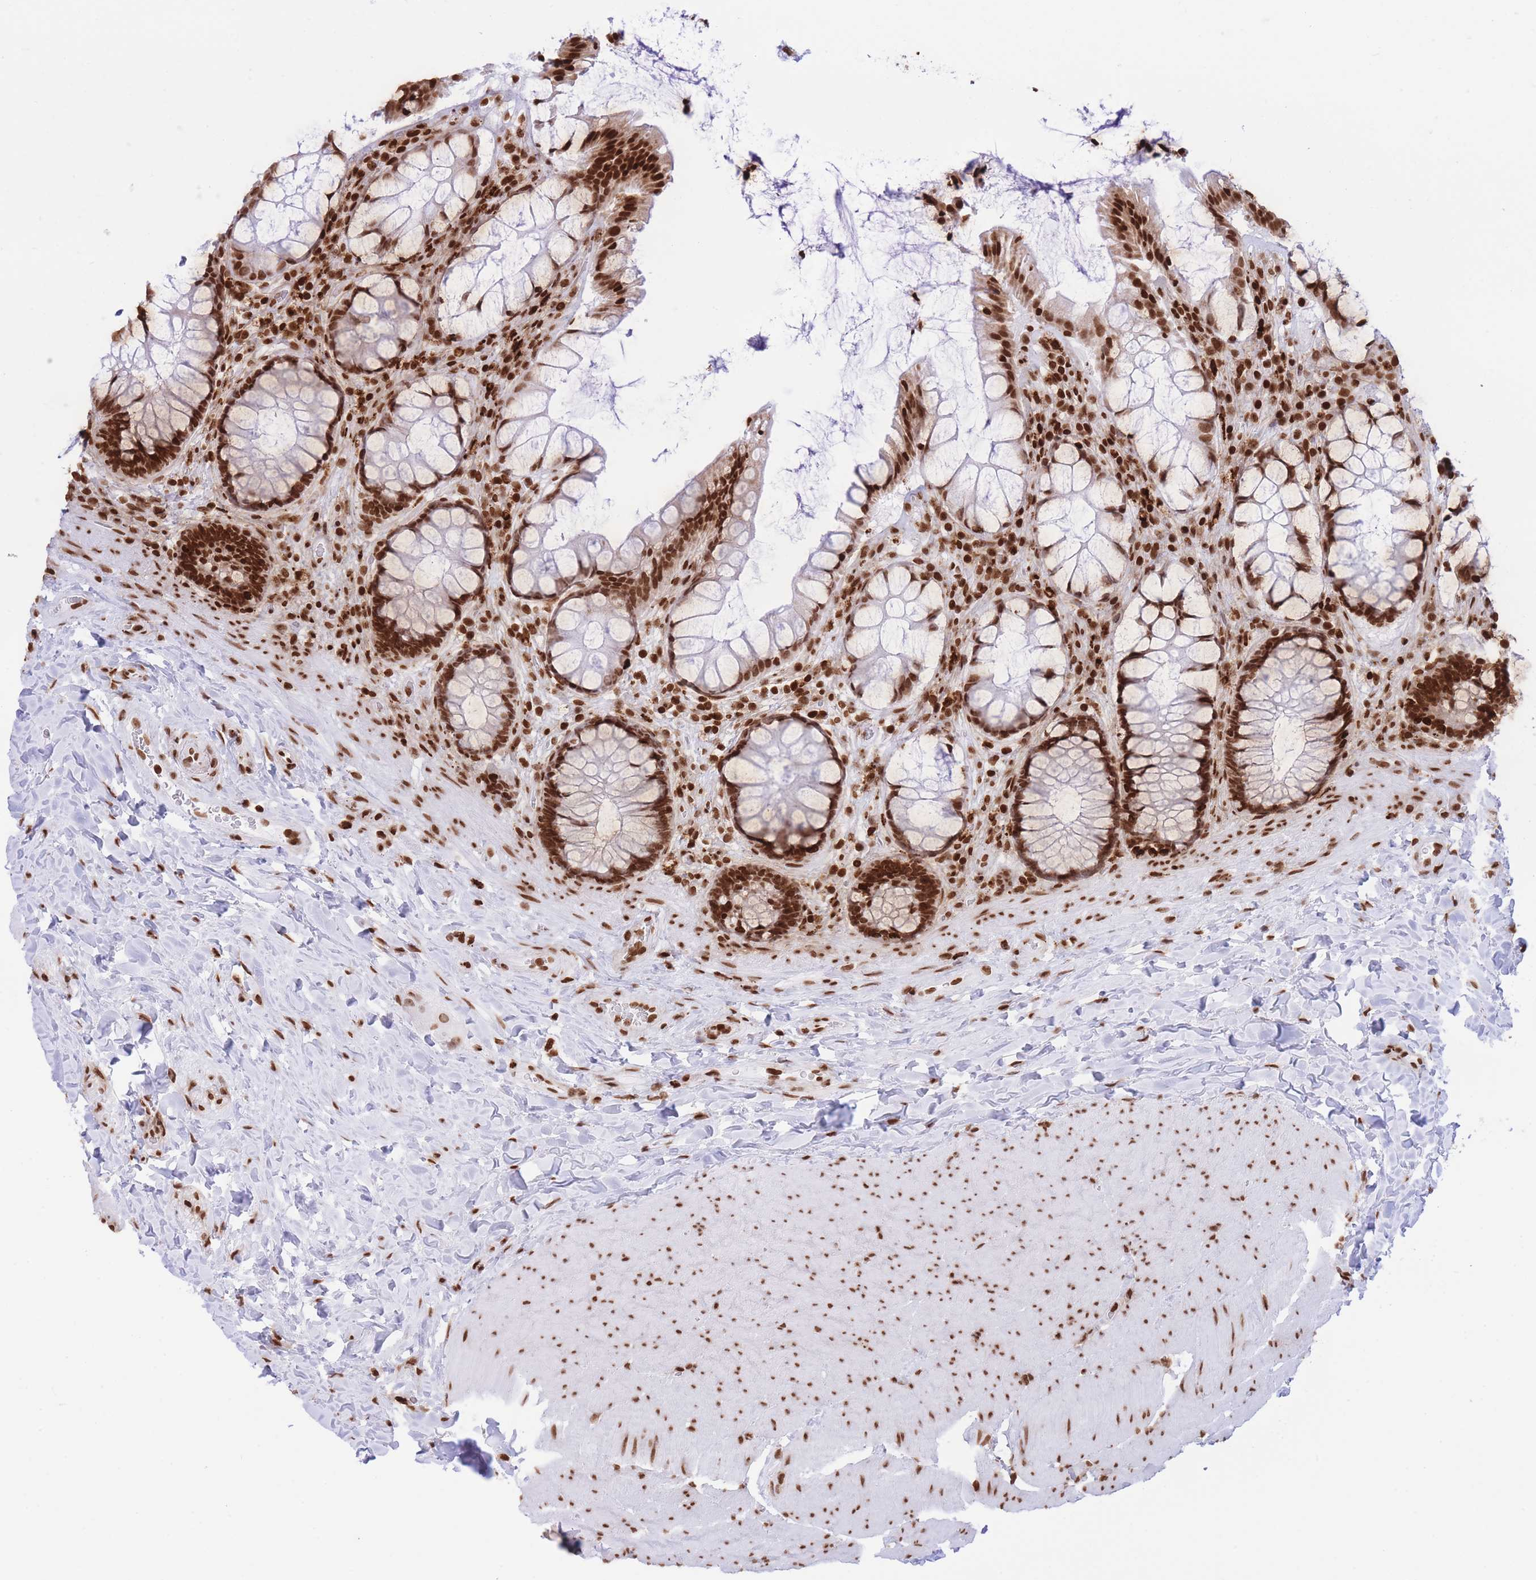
{"staining": {"intensity": "strong", "quantity": ">75%", "location": "nuclear"}, "tissue": "rectum", "cell_type": "Glandular cells", "image_type": "normal", "snomed": [{"axis": "morphology", "description": "Normal tissue, NOS"}, {"axis": "topography", "description": "Rectum"}], "caption": "Glandular cells reveal strong nuclear positivity in about >75% of cells in unremarkable rectum. The protein of interest is shown in brown color, while the nuclei are stained blue.", "gene": "H2BC10", "patient": {"sex": "female", "age": 58}}